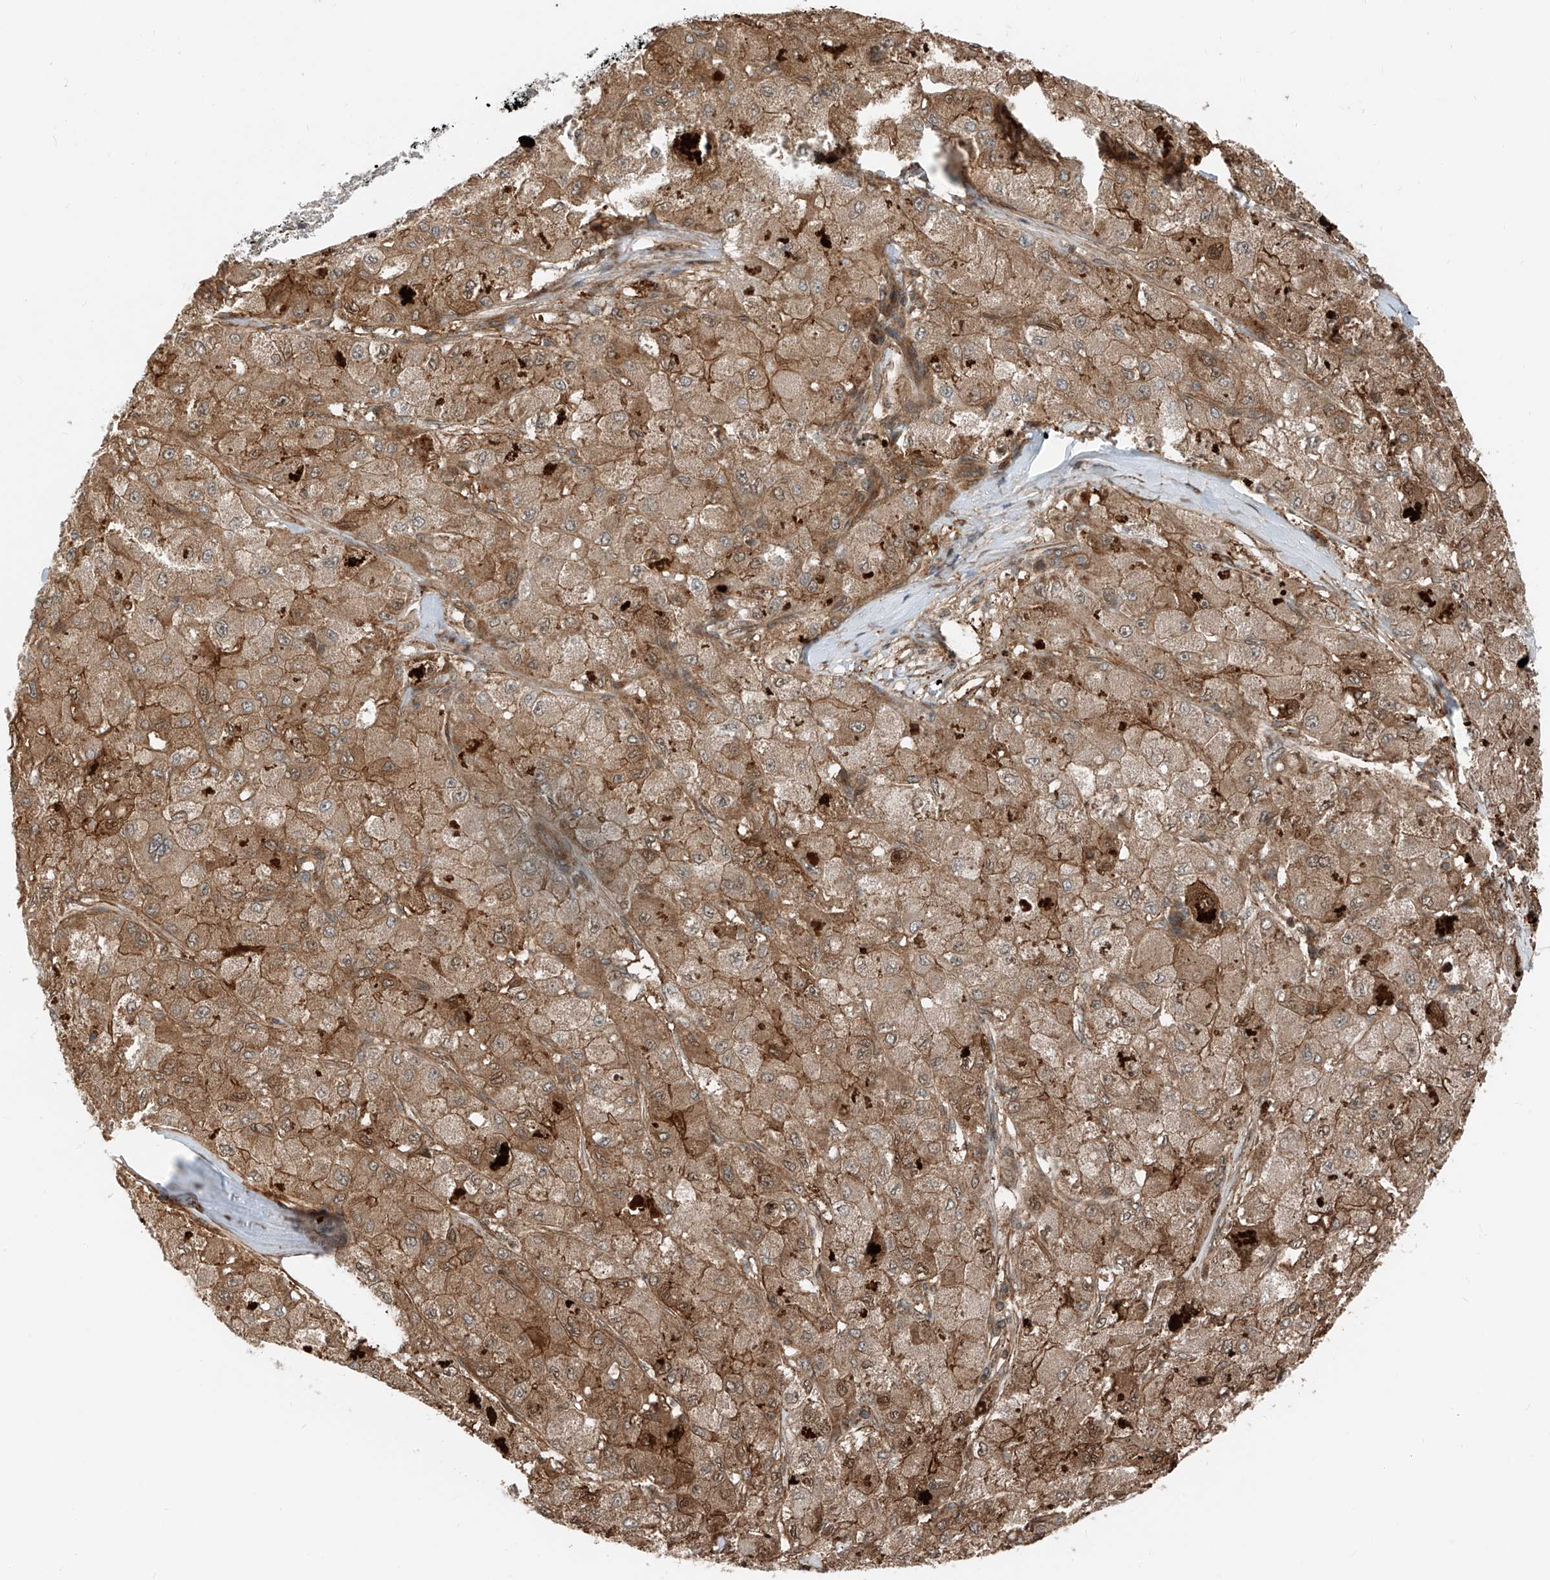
{"staining": {"intensity": "moderate", "quantity": ">75%", "location": "cytoplasmic/membranous,nuclear"}, "tissue": "liver cancer", "cell_type": "Tumor cells", "image_type": "cancer", "snomed": [{"axis": "morphology", "description": "Carcinoma, Hepatocellular, NOS"}, {"axis": "topography", "description": "Liver"}], "caption": "Tumor cells demonstrate moderate cytoplasmic/membranous and nuclear expression in about >75% of cells in liver hepatocellular carcinoma.", "gene": "USP48", "patient": {"sex": "male", "age": 80}}